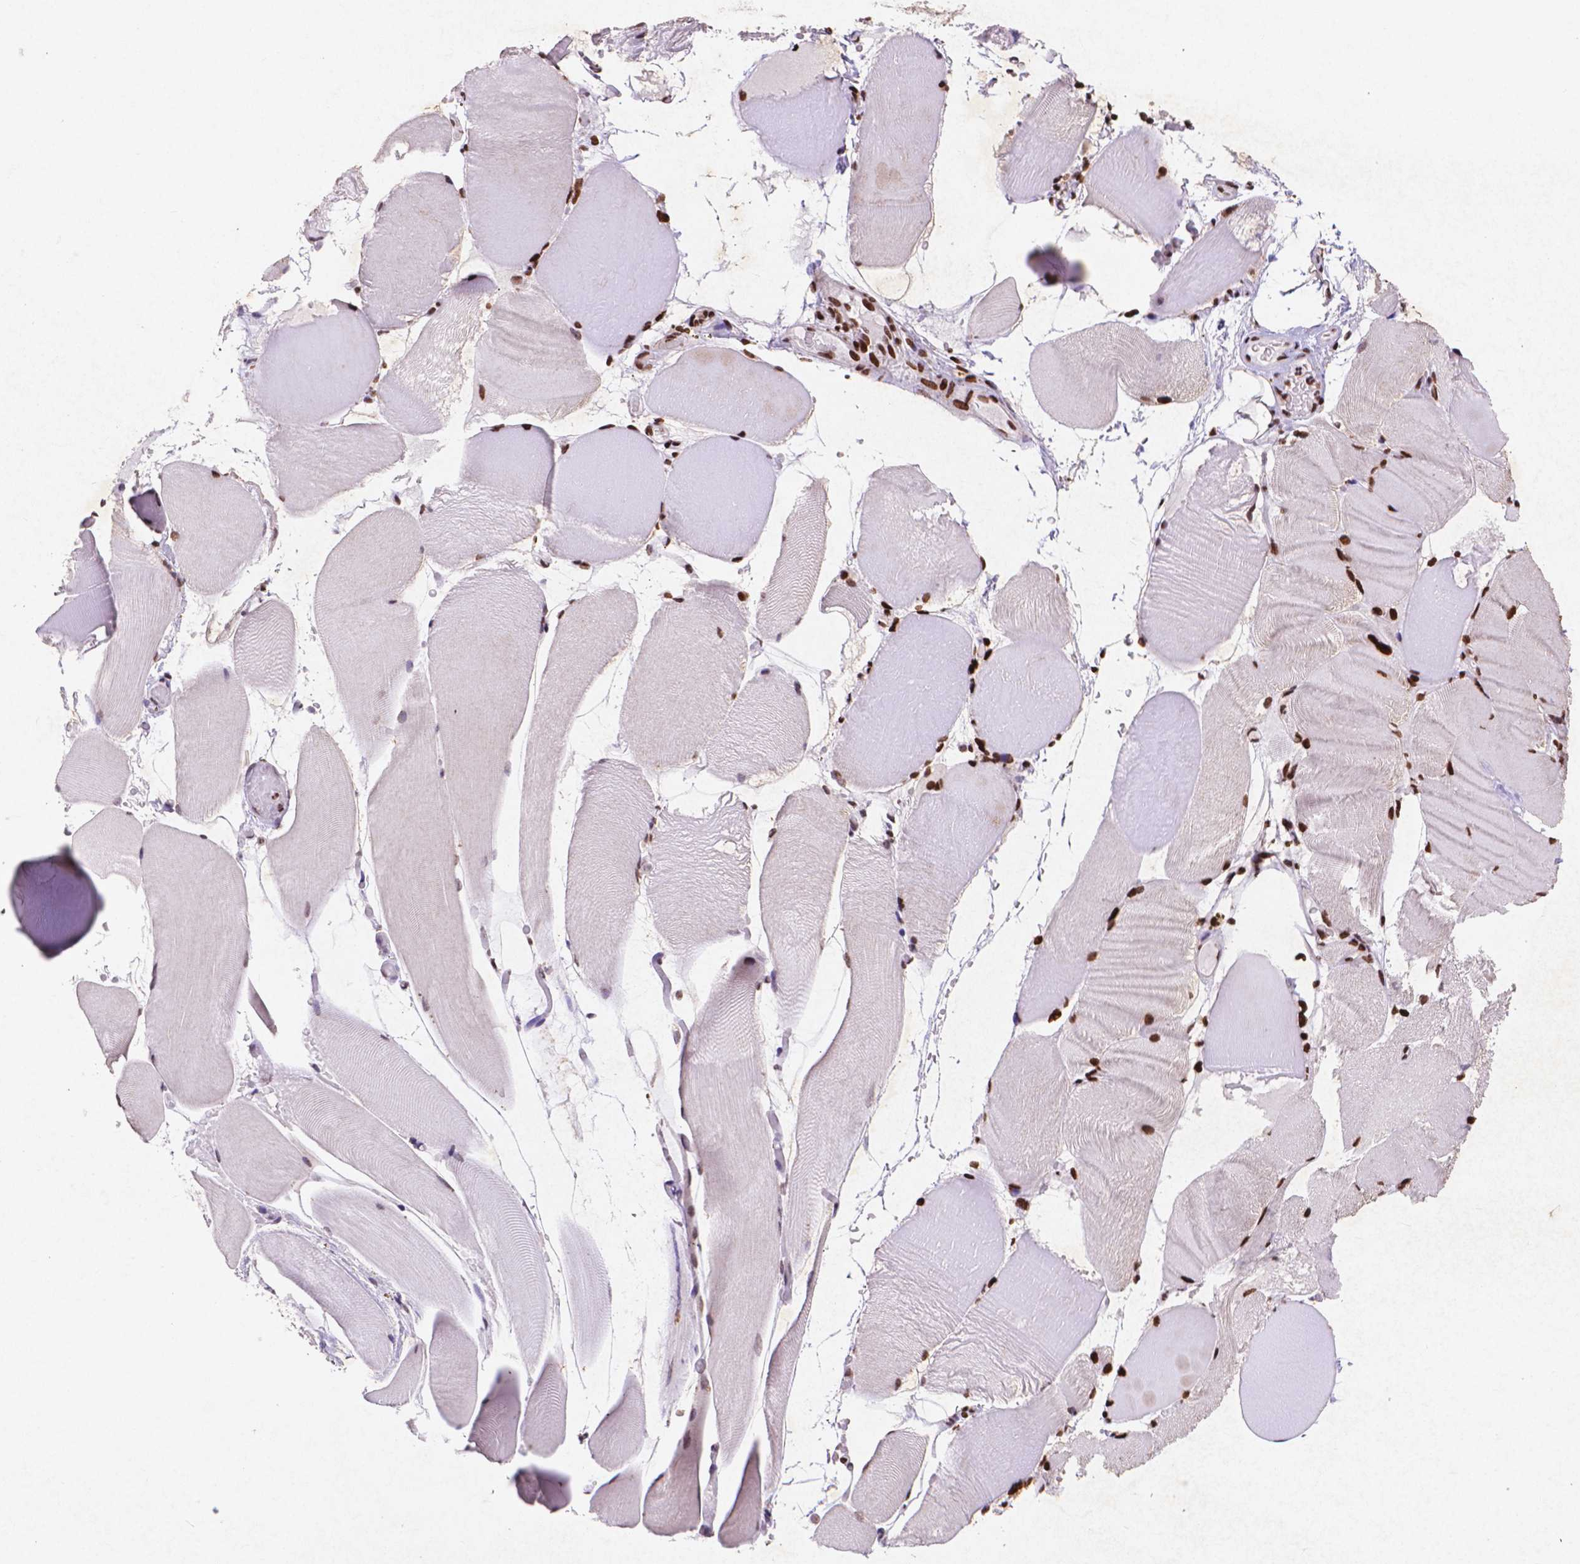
{"staining": {"intensity": "strong", "quantity": ">75%", "location": "nuclear"}, "tissue": "skeletal muscle", "cell_type": "Myocytes", "image_type": "normal", "snomed": [{"axis": "morphology", "description": "Normal tissue, NOS"}, {"axis": "topography", "description": "Skeletal muscle"}], "caption": "Strong nuclear positivity for a protein is seen in about >75% of myocytes of normal skeletal muscle using IHC.", "gene": "CITED2", "patient": {"sex": "female", "age": 37}}